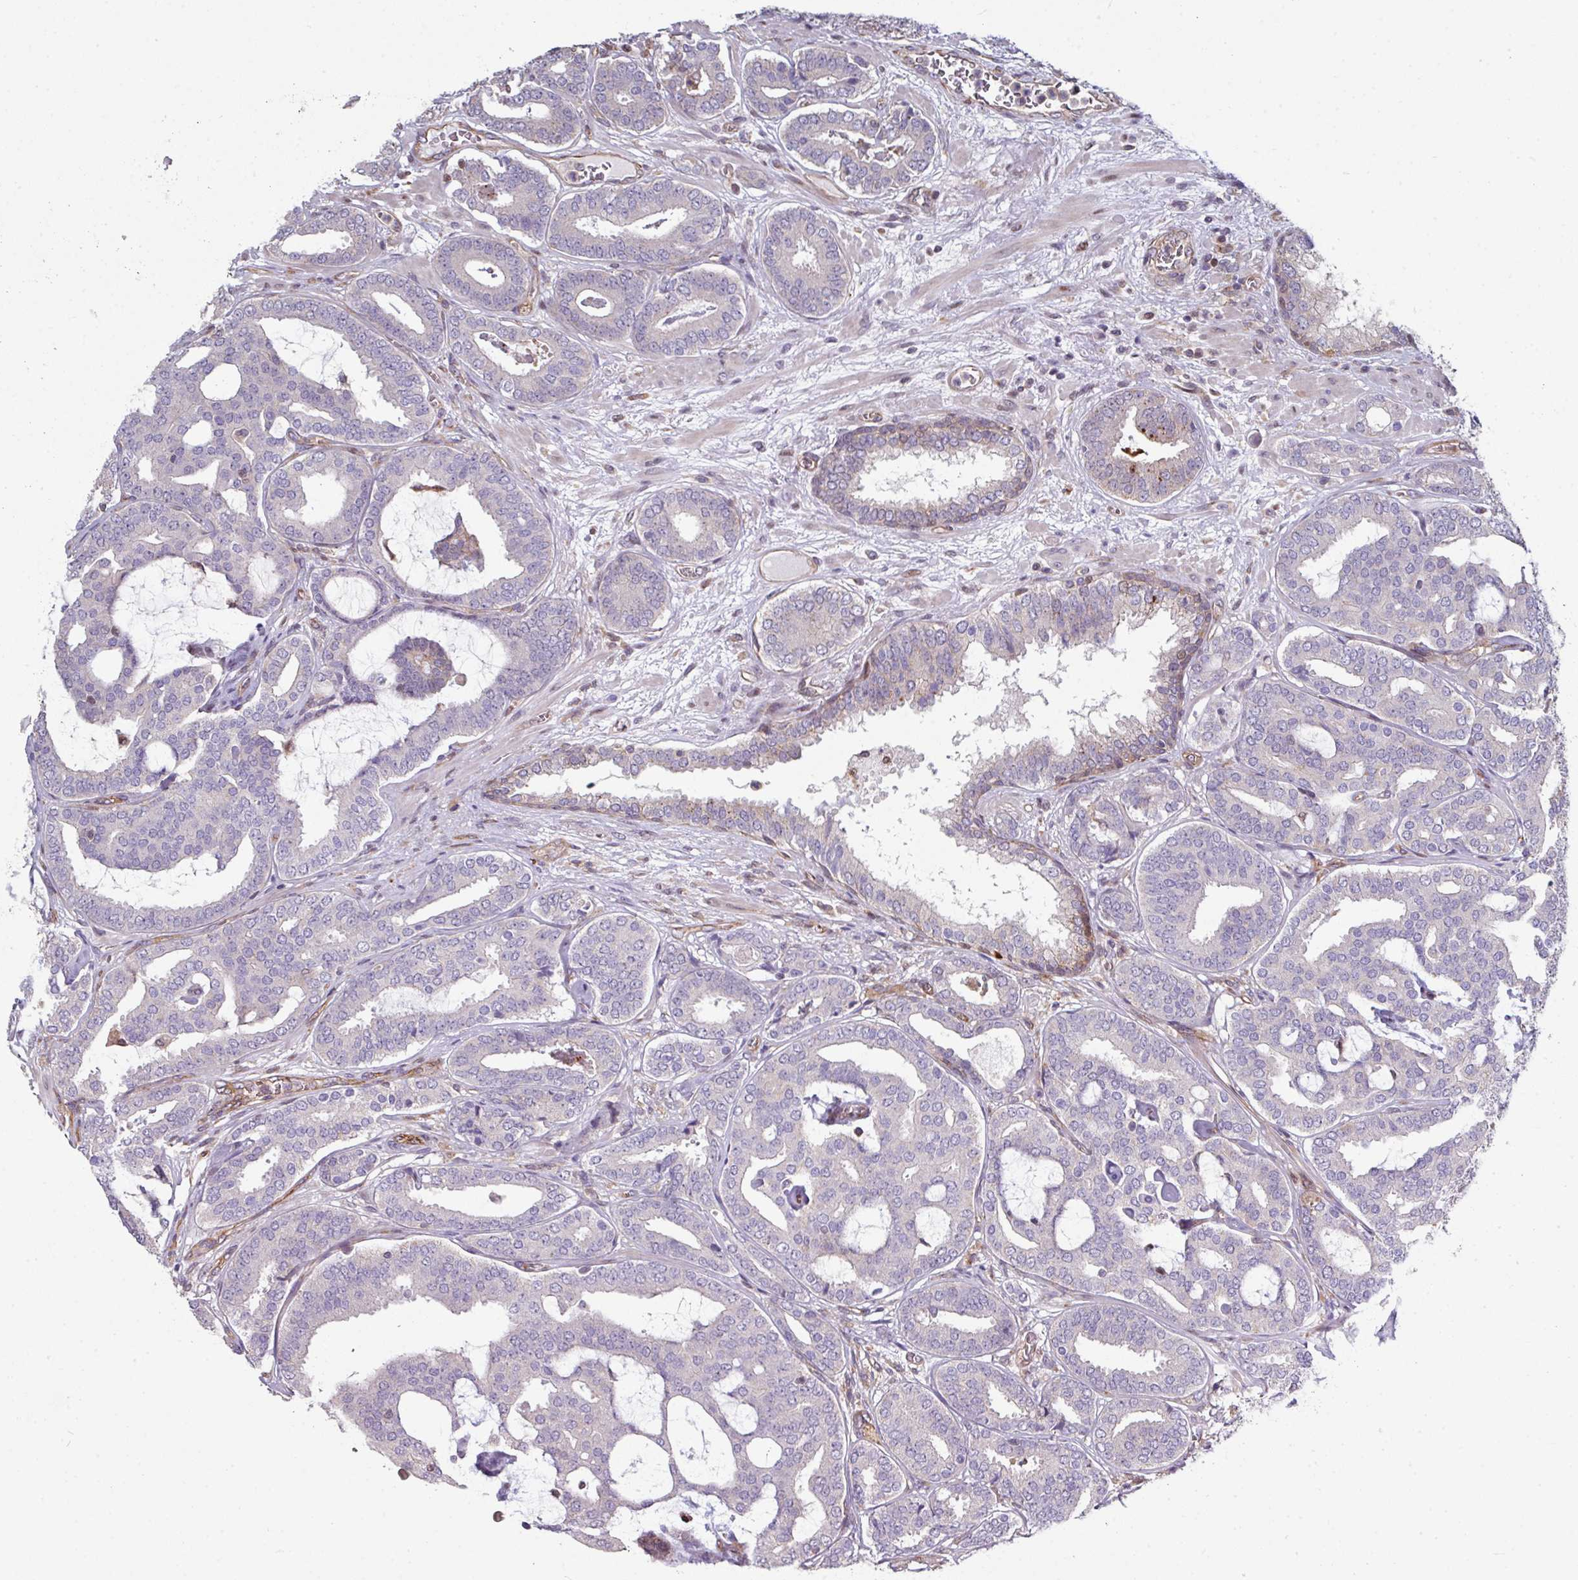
{"staining": {"intensity": "negative", "quantity": "none", "location": "none"}, "tissue": "prostate cancer", "cell_type": "Tumor cells", "image_type": "cancer", "snomed": [{"axis": "morphology", "description": "Adenocarcinoma, High grade"}, {"axis": "topography", "description": "Prostate"}], "caption": "A micrograph of human prostate cancer is negative for staining in tumor cells. (Brightfield microscopy of DAB (3,3'-diaminobenzidine) immunohistochemistry at high magnification).", "gene": "ANO9", "patient": {"sex": "male", "age": 65}}